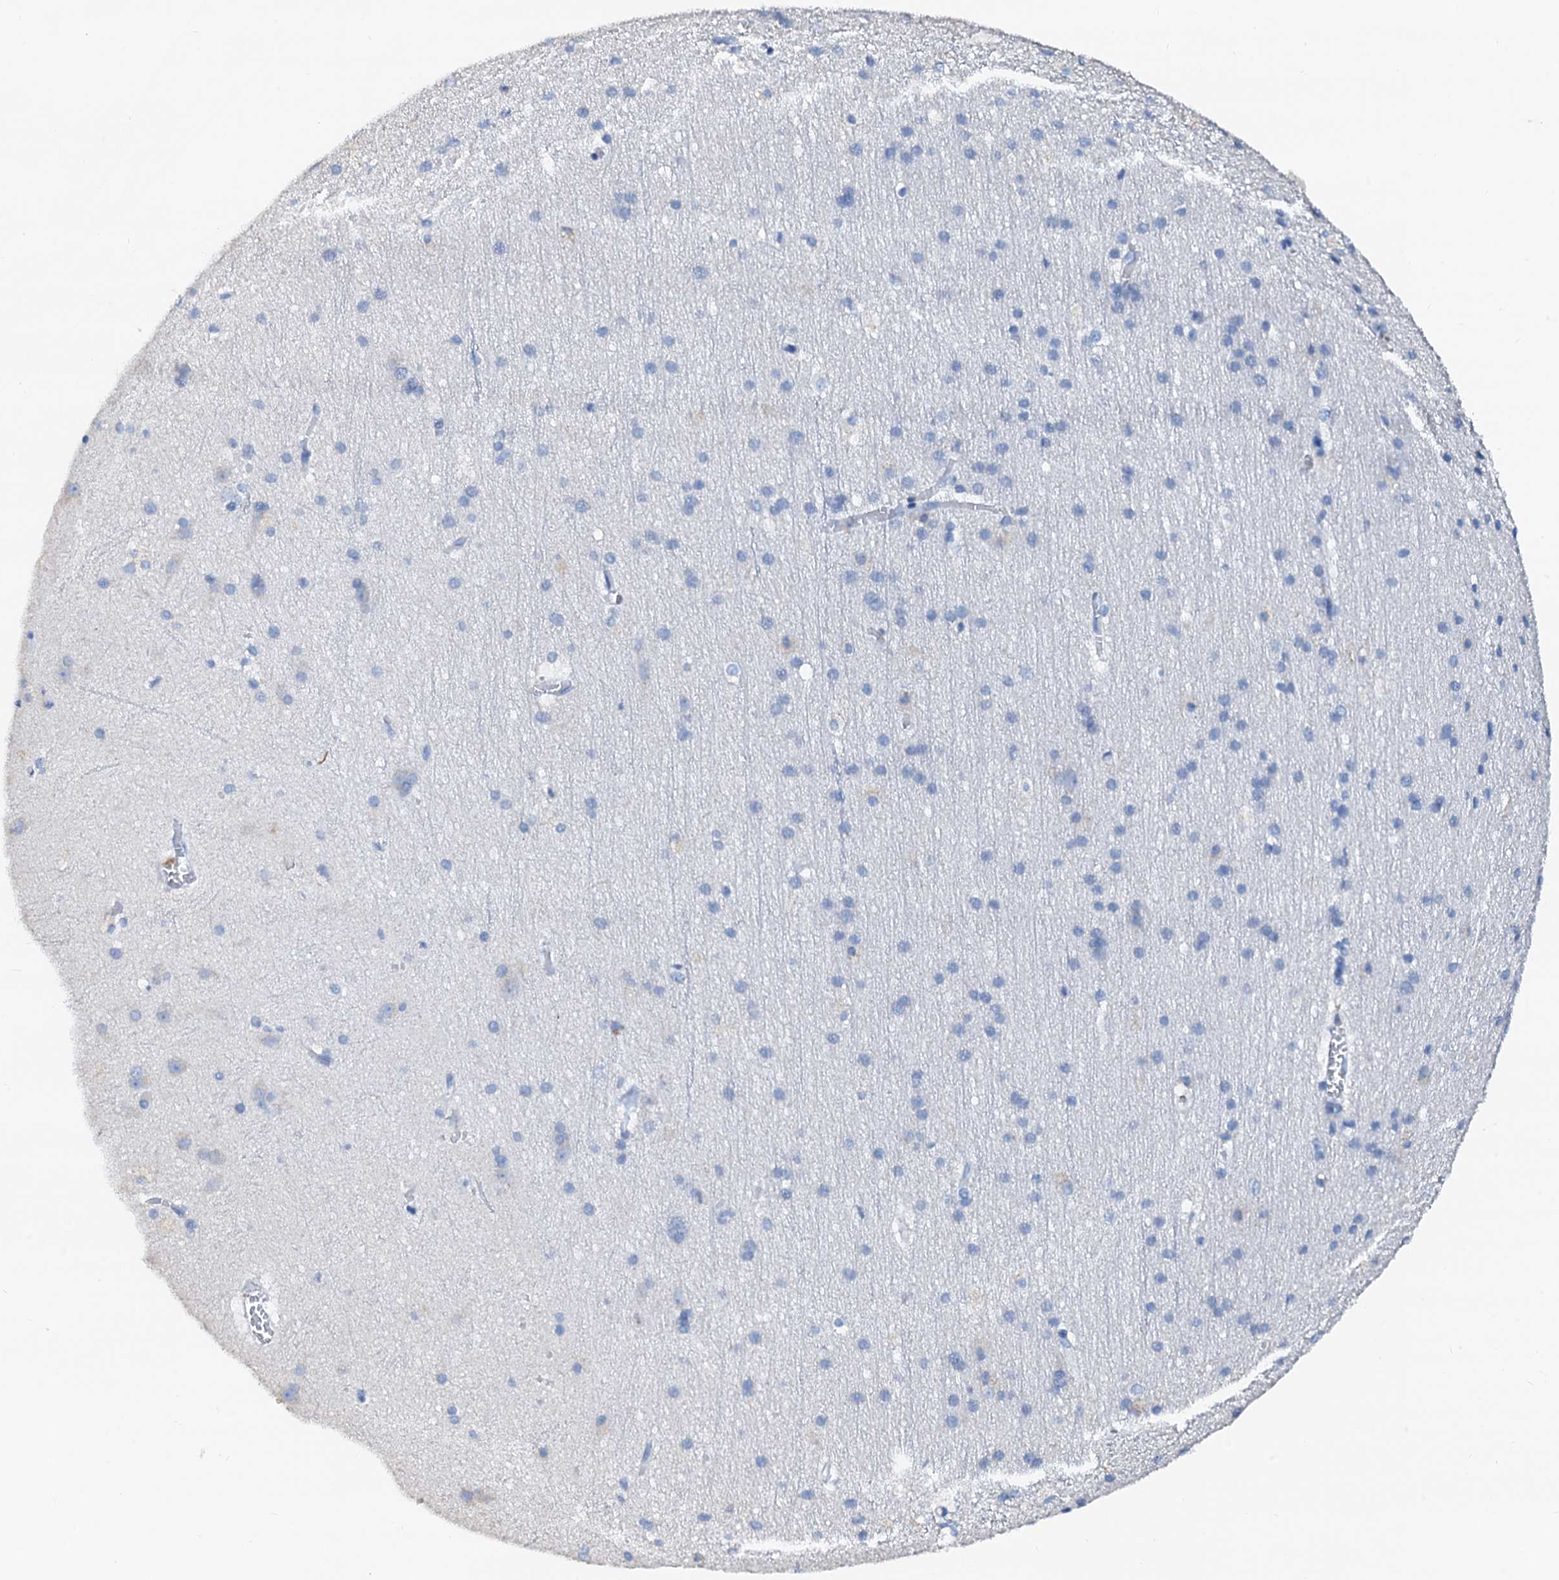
{"staining": {"intensity": "negative", "quantity": "none", "location": "none"}, "tissue": "cerebral cortex", "cell_type": "Endothelial cells", "image_type": "normal", "snomed": [{"axis": "morphology", "description": "Normal tissue, NOS"}, {"axis": "topography", "description": "Cerebral cortex"}], "caption": "This image is of normal cerebral cortex stained with immunohistochemistry to label a protein in brown with the nuclei are counter-stained blue. There is no expression in endothelial cells. (DAB (3,3'-diaminobenzidine) immunohistochemistry, high magnification).", "gene": "AKAP3", "patient": {"sex": "male", "age": 54}}